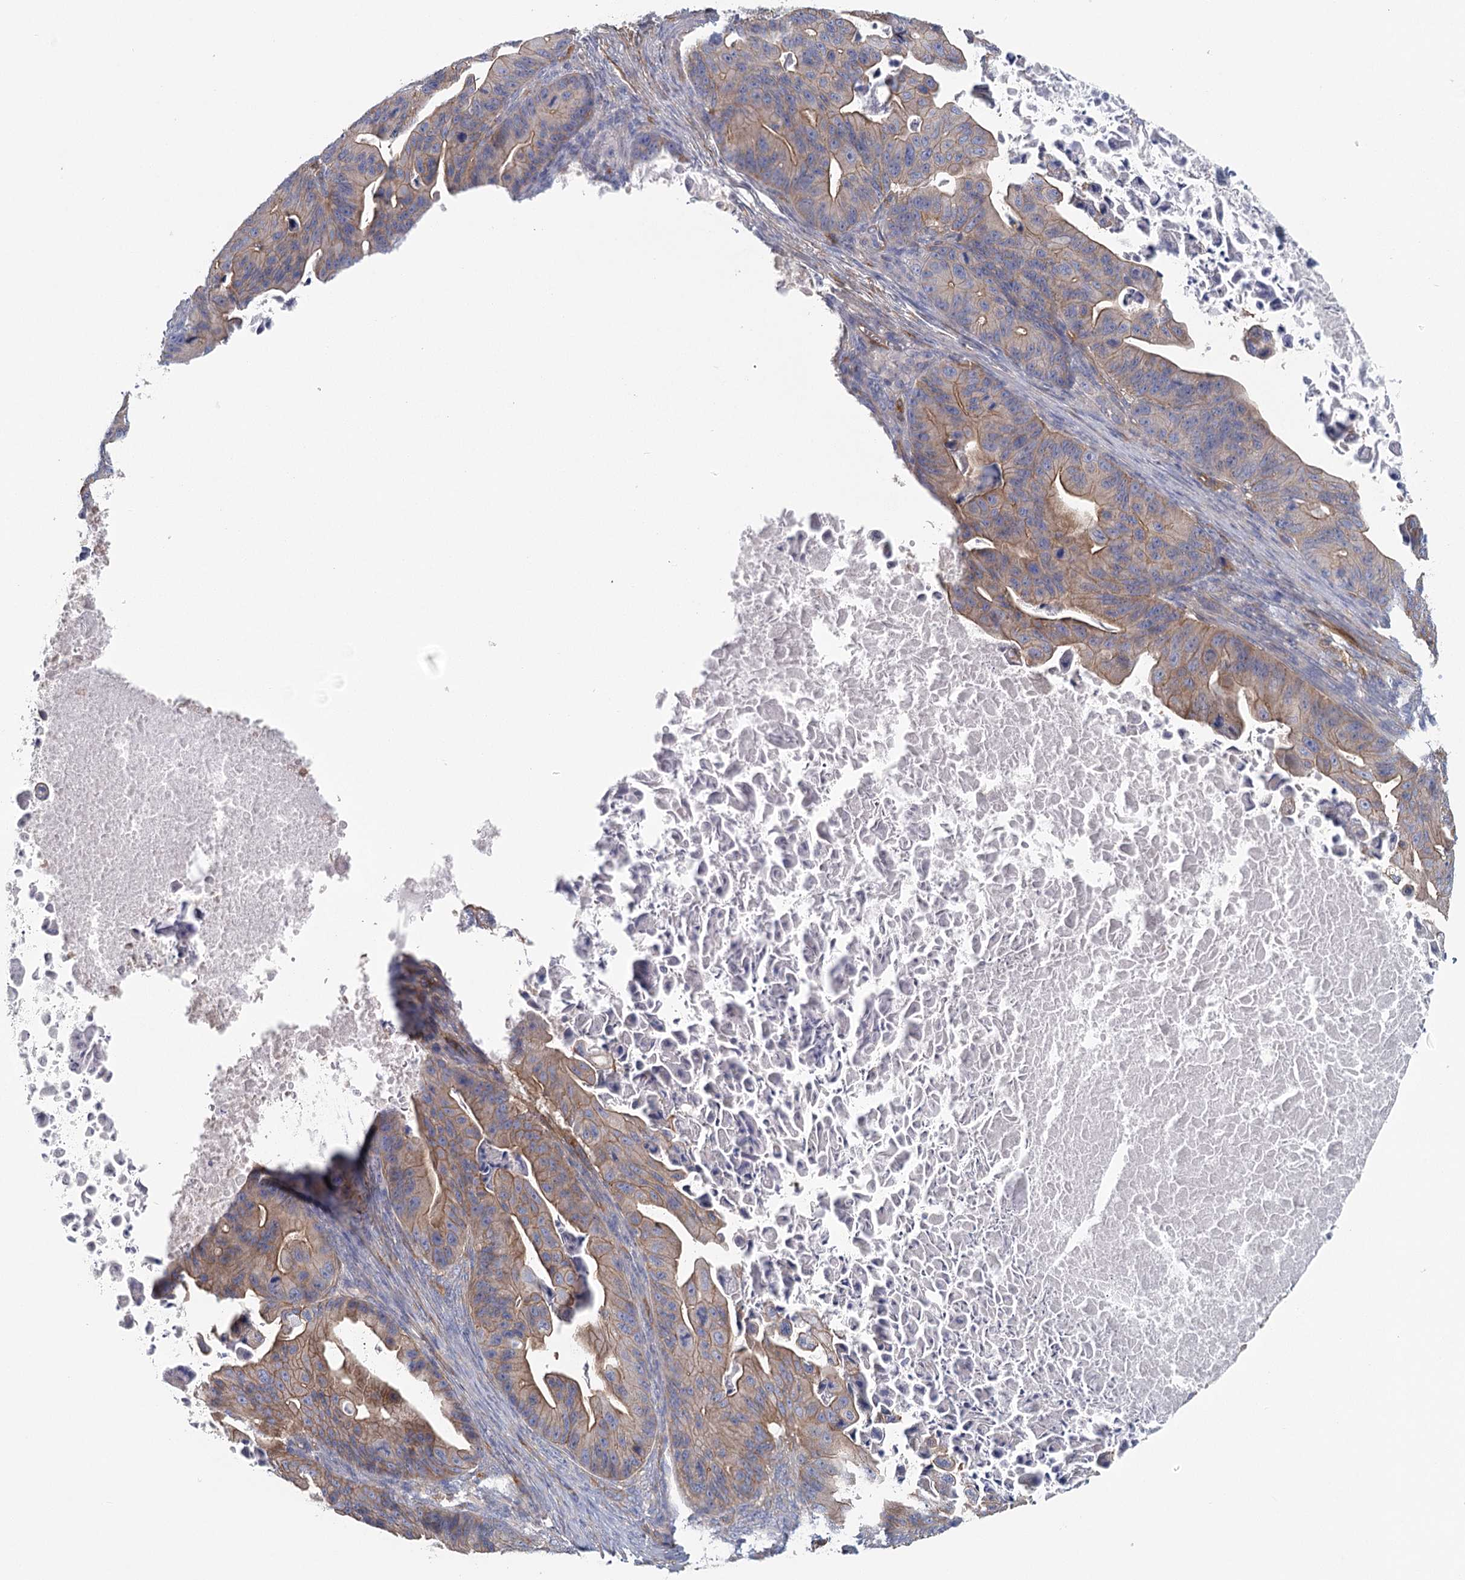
{"staining": {"intensity": "moderate", "quantity": ">75%", "location": "cytoplasmic/membranous"}, "tissue": "ovarian cancer", "cell_type": "Tumor cells", "image_type": "cancer", "snomed": [{"axis": "morphology", "description": "Cystadenocarcinoma, mucinous, NOS"}, {"axis": "topography", "description": "Ovary"}], "caption": "Immunohistochemistry (DAB) staining of human ovarian mucinous cystadenocarcinoma demonstrates moderate cytoplasmic/membranous protein expression in about >75% of tumor cells. (brown staining indicates protein expression, while blue staining denotes nuclei).", "gene": "IFT46", "patient": {"sex": "female", "age": 37}}